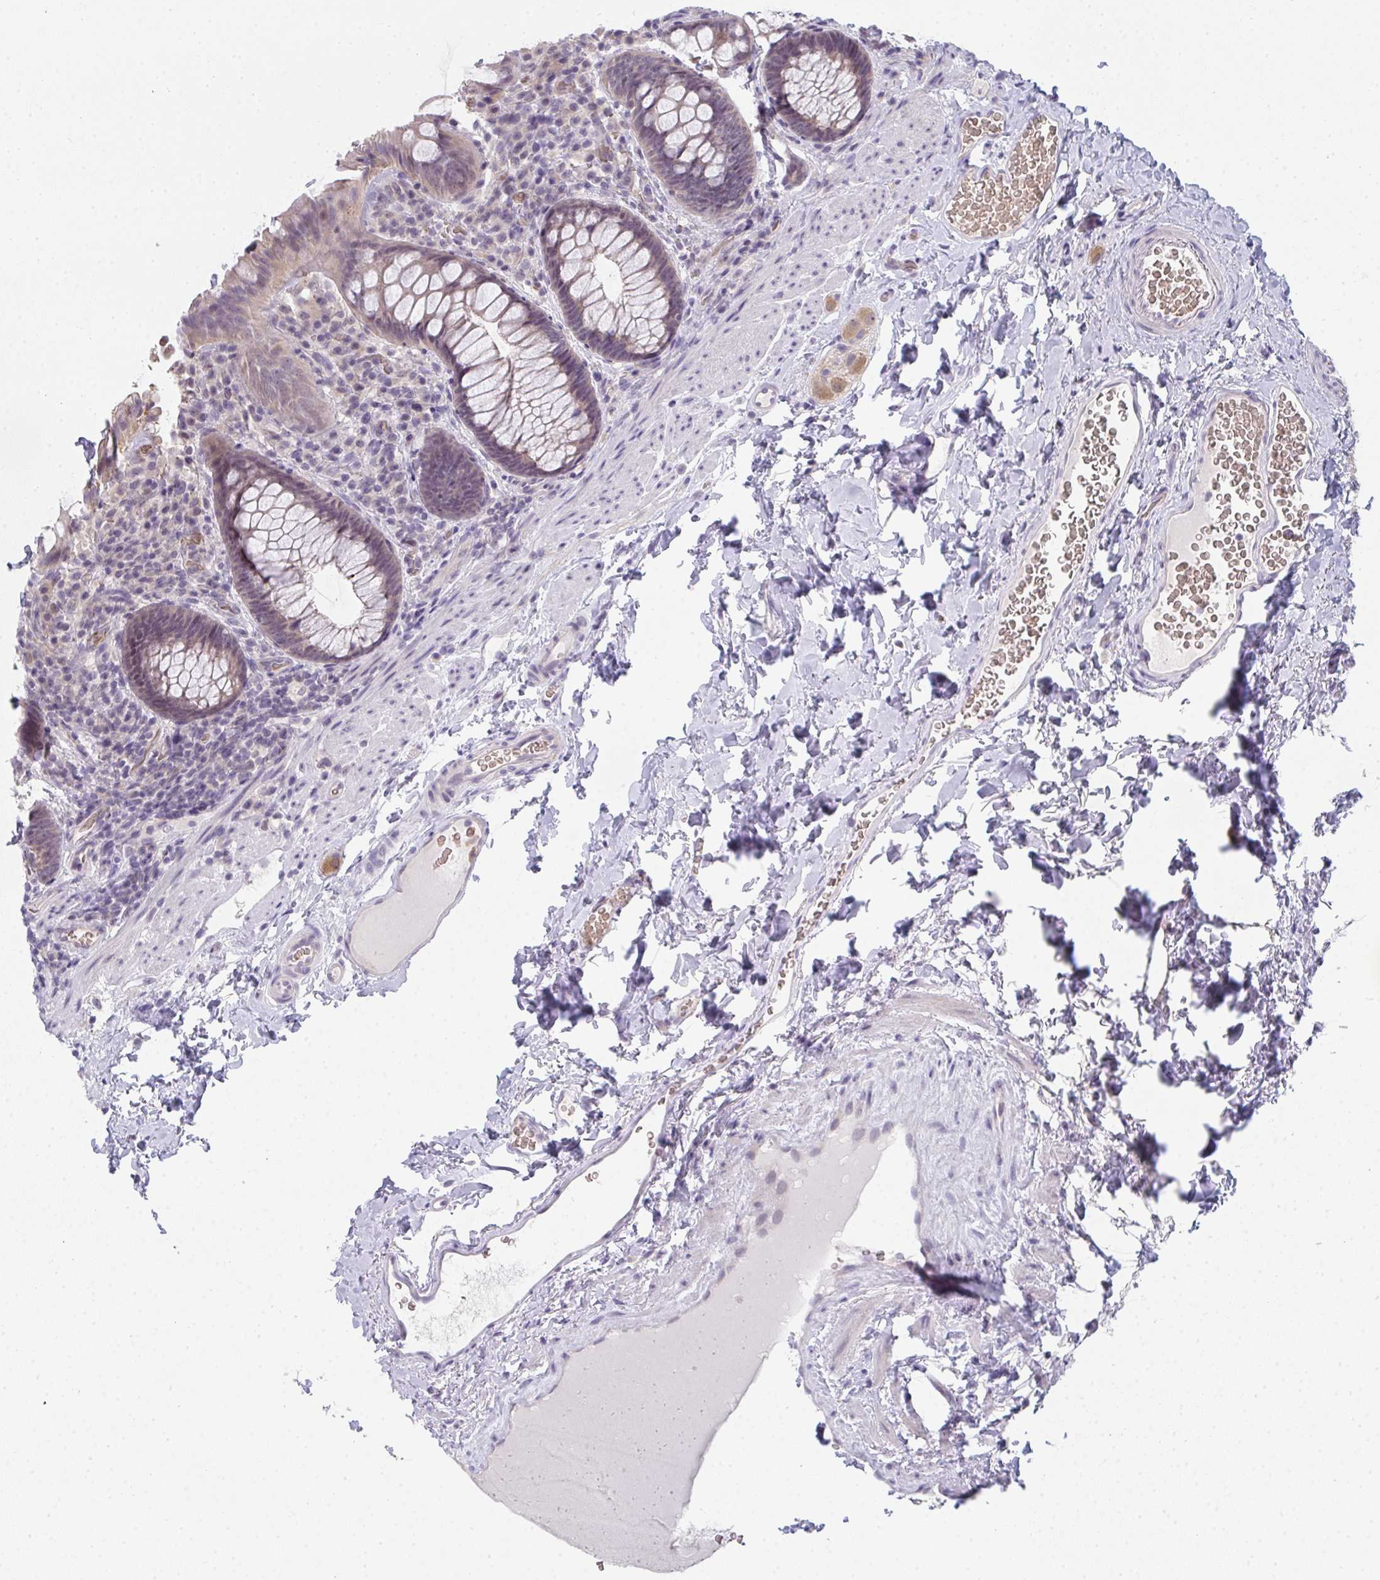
{"staining": {"intensity": "moderate", "quantity": "25%-75%", "location": "cytoplasmic/membranous"}, "tissue": "rectum", "cell_type": "Glandular cells", "image_type": "normal", "snomed": [{"axis": "morphology", "description": "Normal tissue, NOS"}, {"axis": "topography", "description": "Rectum"}], "caption": "An image showing moderate cytoplasmic/membranous expression in about 25%-75% of glandular cells in normal rectum, as visualized by brown immunohistochemical staining.", "gene": "RIOK1", "patient": {"sex": "female", "age": 69}}